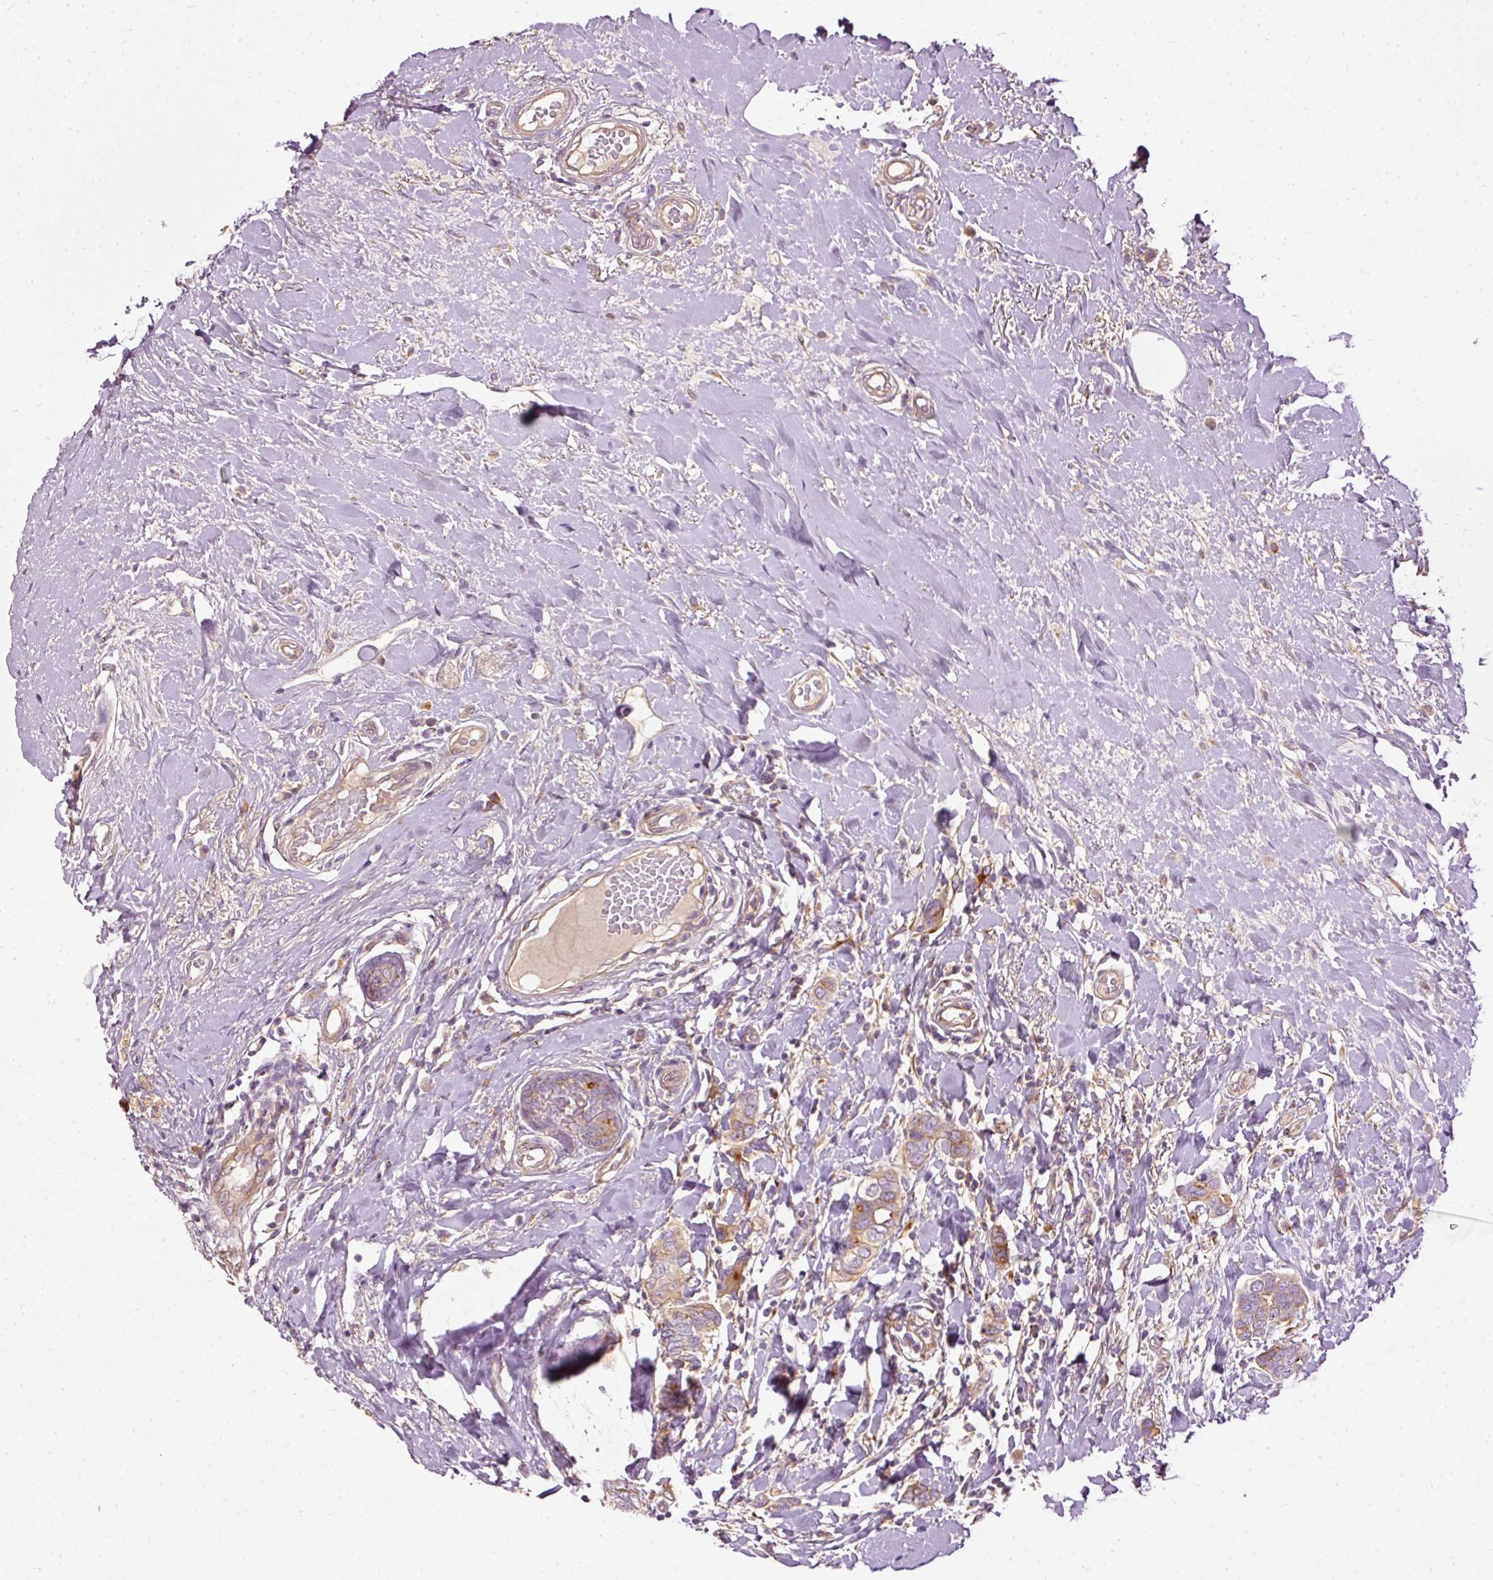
{"staining": {"intensity": "moderate", "quantity": "25%-75%", "location": "cytoplasmic/membranous"}, "tissue": "breast cancer", "cell_type": "Tumor cells", "image_type": "cancer", "snomed": [{"axis": "morphology", "description": "Lobular carcinoma"}, {"axis": "topography", "description": "Breast"}], "caption": "A micrograph showing moderate cytoplasmic/membranous positivity in approximately 25%-75% of tumor cells in lobular carcinoma (breast), as visualized by brown immunohistochemical staining.", "gene": "PAQR9", "patient": {"sex": "female", "age": 51}}